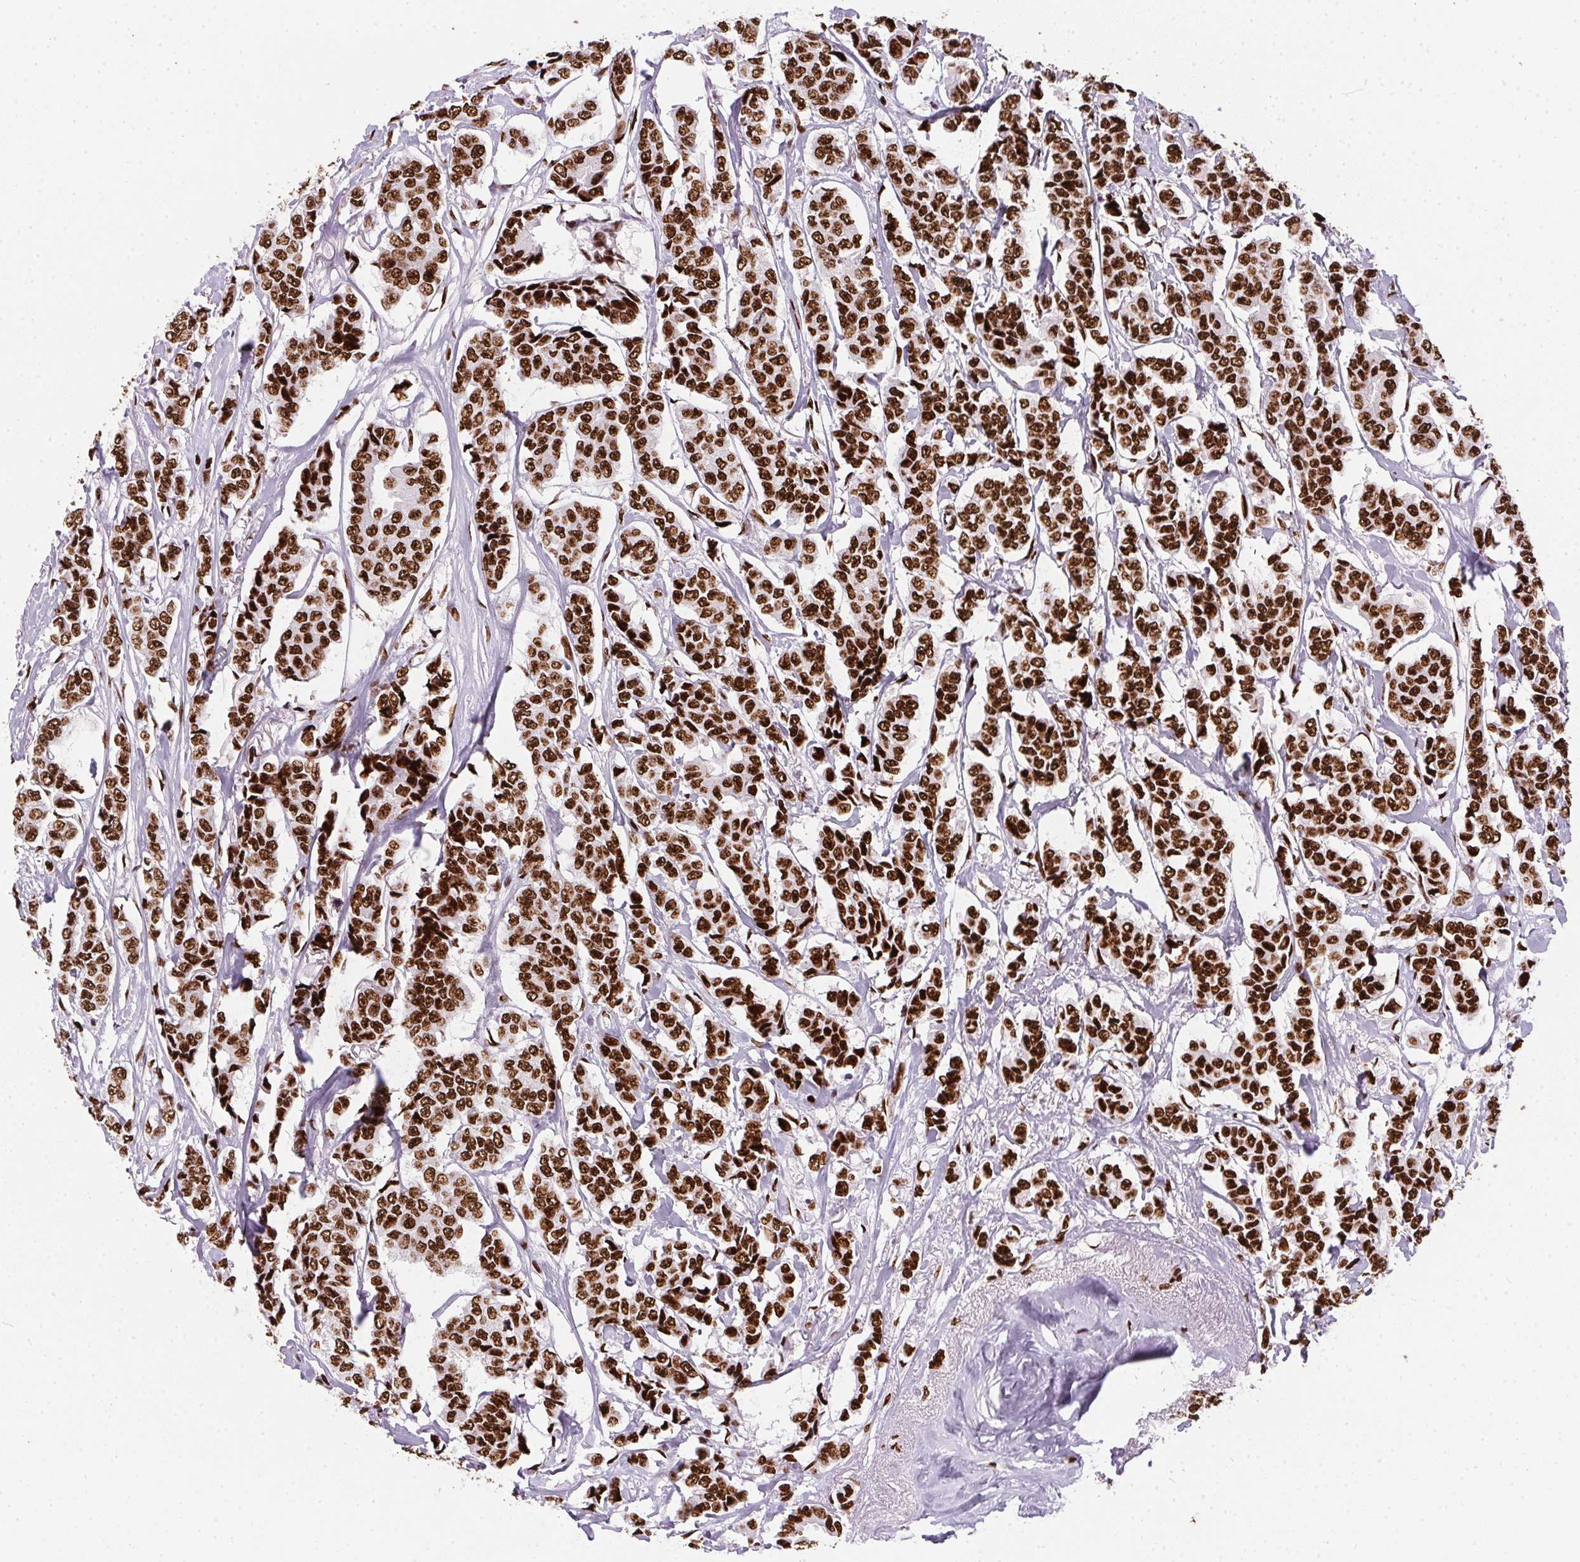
{"staining": {"intensity": "strong", "quantity": ">75%", "location": "nuclear"}, "tissue": "breast cancer", "cell_type": "Tumor cells", "image_type": "cancer", "snomed": [{"axis": "morphology", "description": "Duct carcinoma"}, {"axis": "topography", "description": "Breast"}], "caption": "Breast cancer (invasive ductal carcinoma) stained with DAB immunohistochemistry (IHC) reveals high levels of strong nuclear expression in about >75% of tumor cells.", "gene": "PAGE3", "patient": {"sex": "female", "age": 94}}